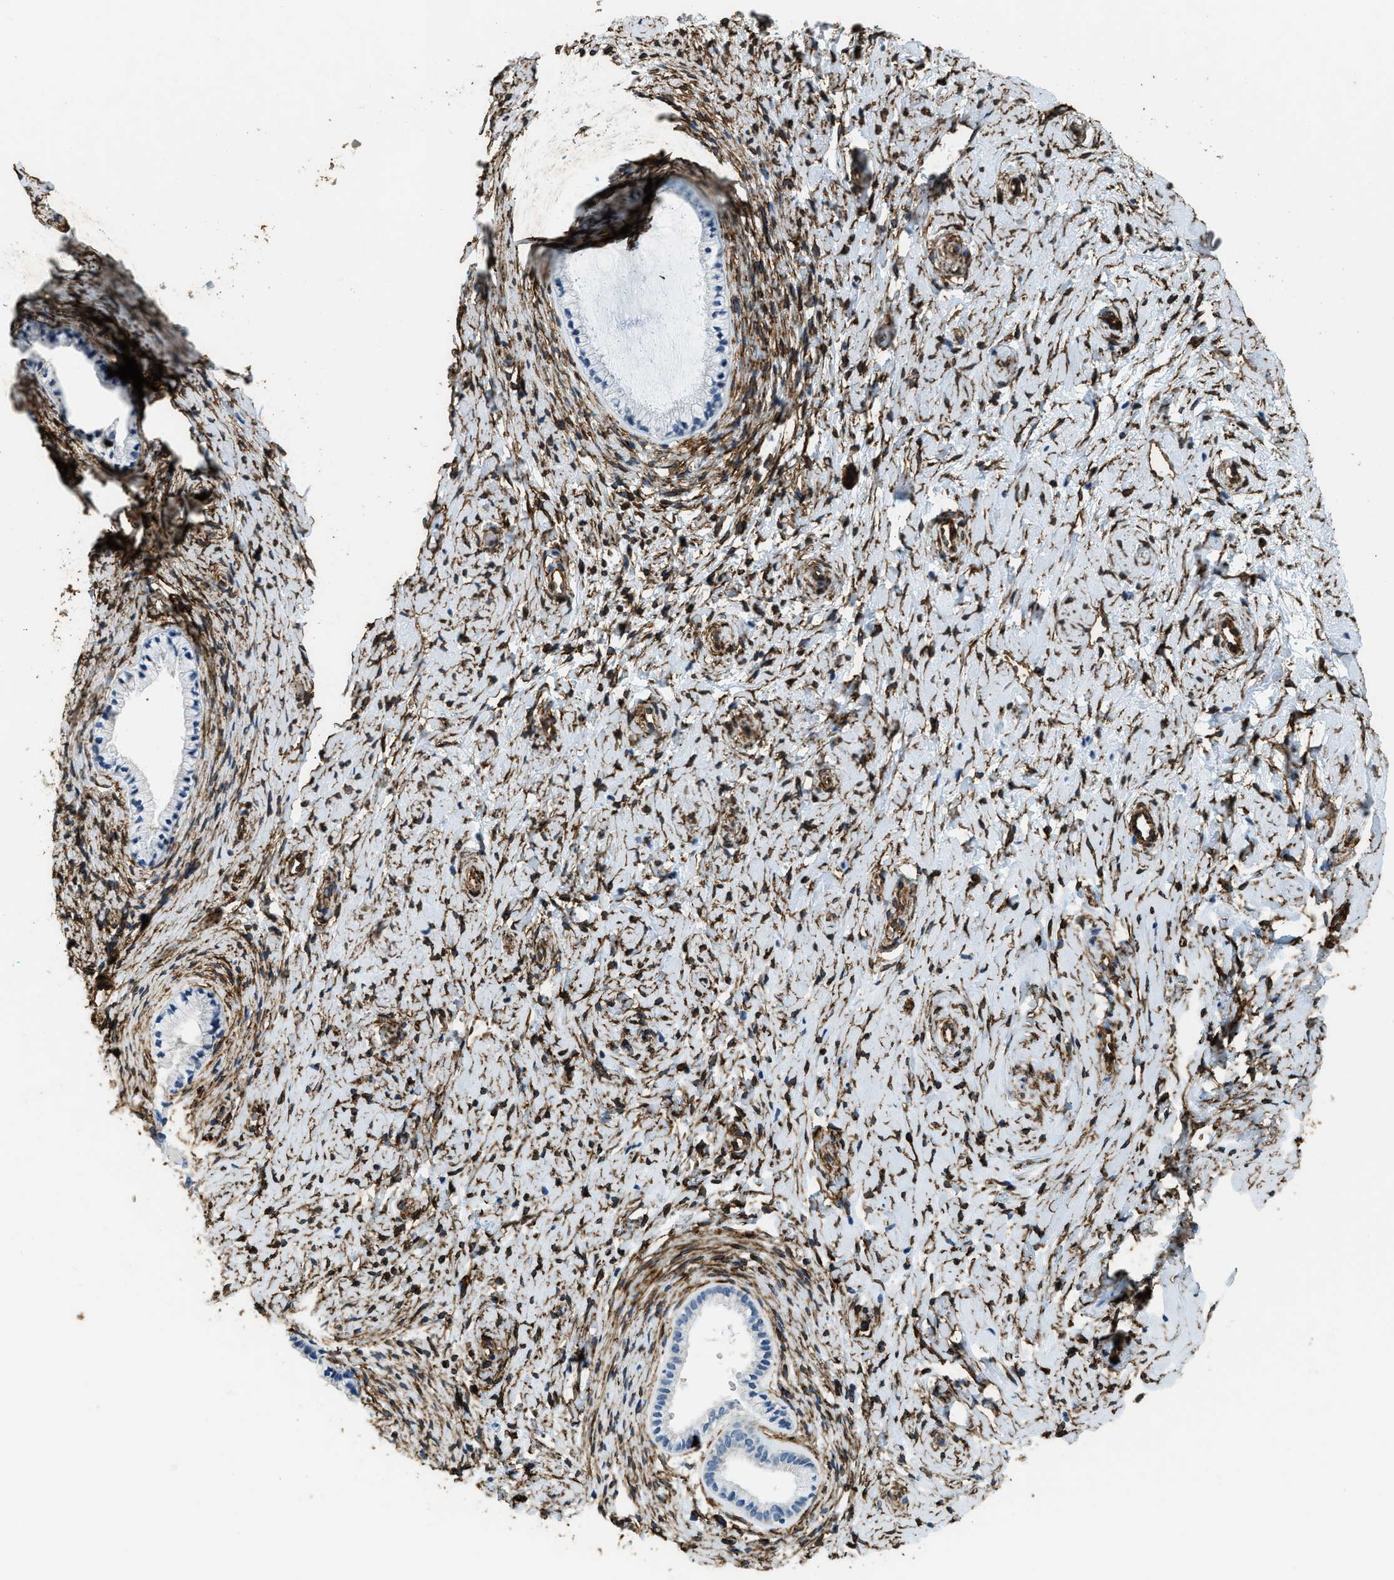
{"staining": {"intensity": "negative", "quantity": "none", "location": "none"}, "tissue": "cervix", "cell_type": "Glandular cells", "image_type": "normal", "snomed": [{"axis": "morphology", "description": "Normal tissue, NOS"}, {"axis": "topography", "description": "Cervix"}], "caption": "IHC micrograph of normal cervix: cervix stained with DAB (3,3'-diaminobenzidine) reveals no significant protein positivity in glandular cells.", "gene": "TMEM43", "patient": {"sex": "female", "age": 72}}